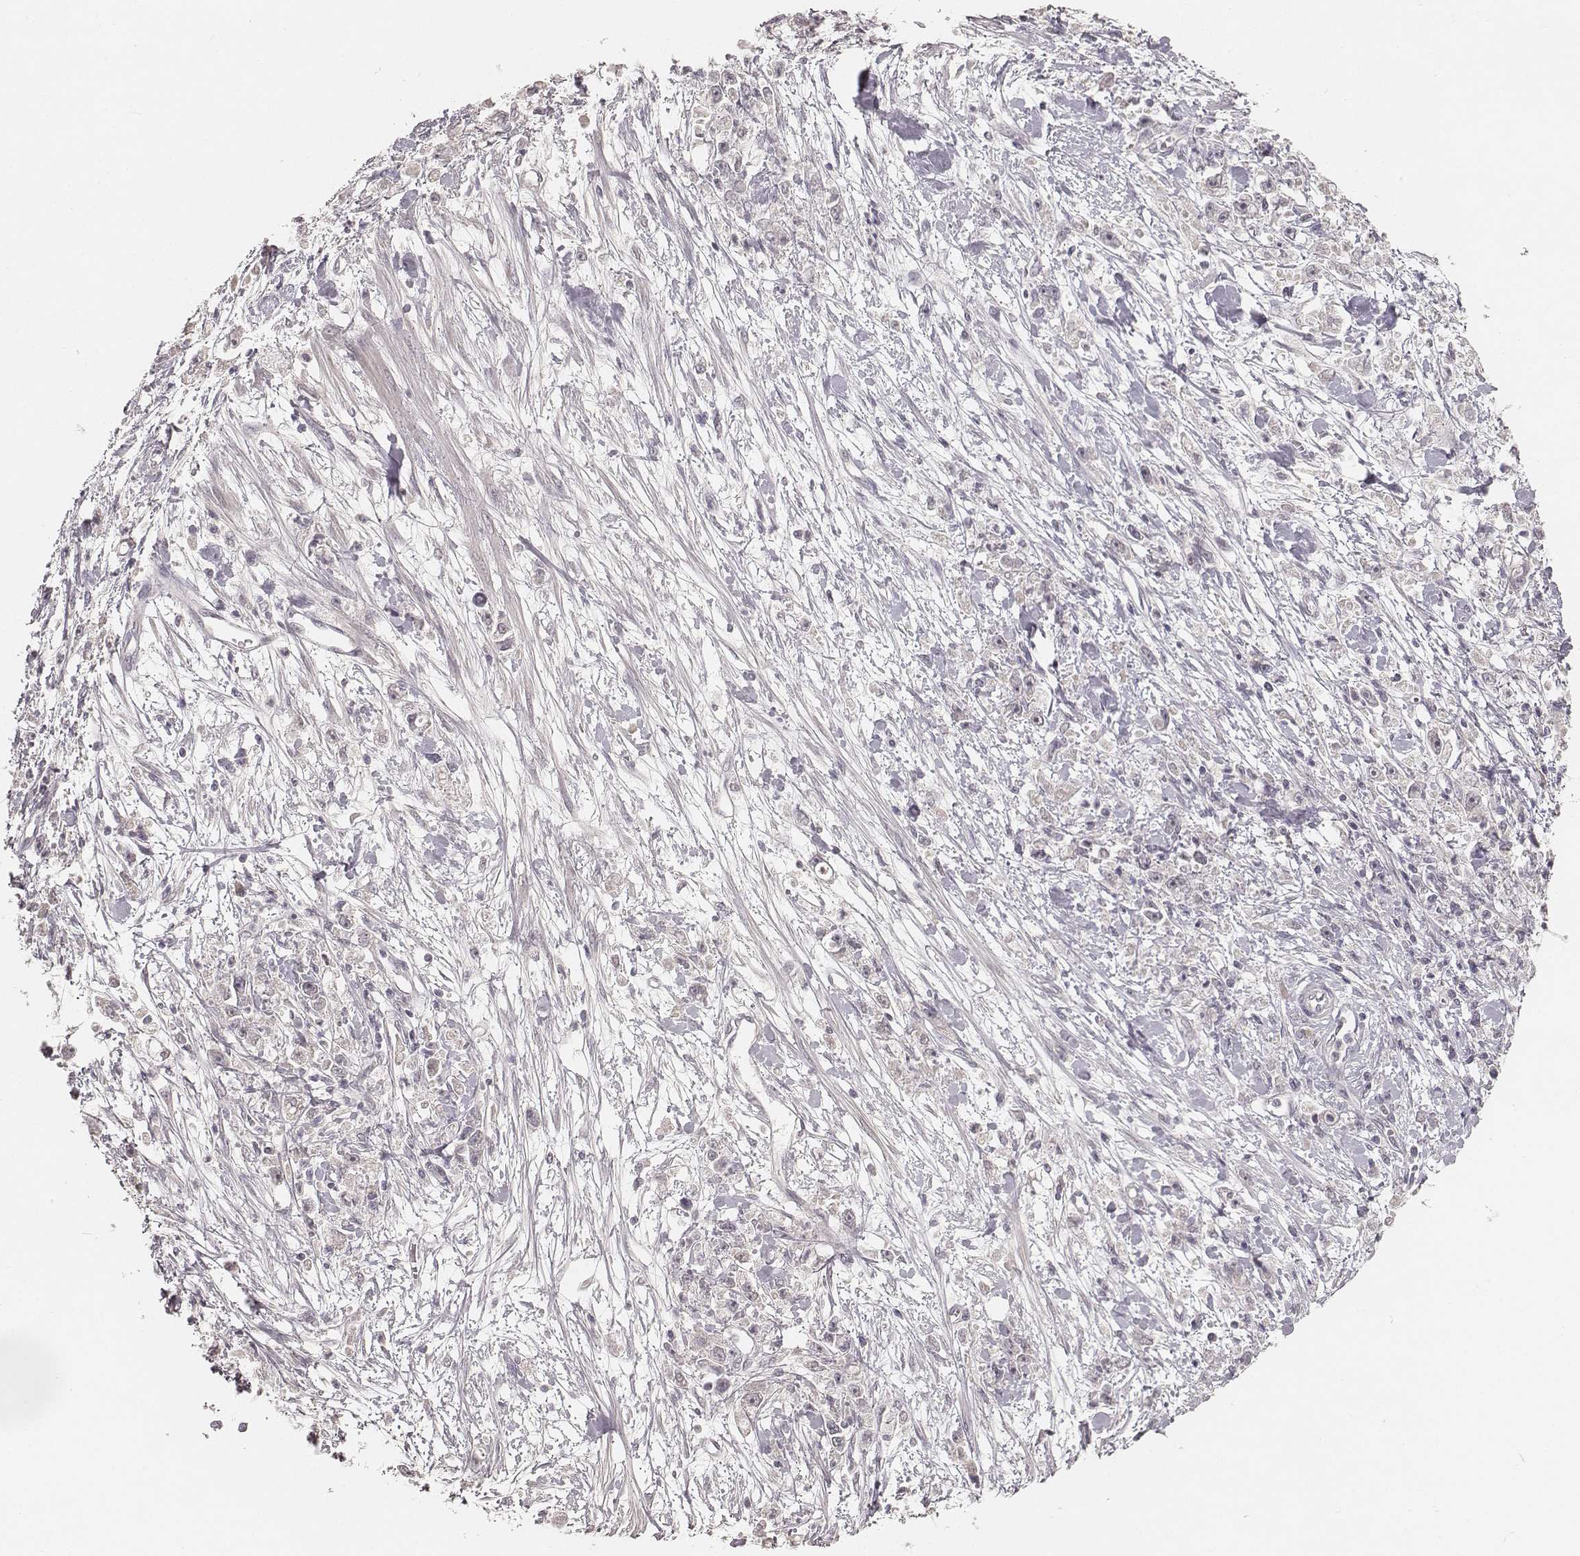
{"staining": {"intensity": "negative", "quantity": "none", "location": "none"}, "tissue": "stomach cancer", "cell_type": "Tumor cells", "image_type": "cancer", "snomed": [{"axis": "morphology", "description": "Adenocarcinoma, NOS"}, {"axis": "topography", "description": "Stomach"}], "caption": "A high-resolution image shows immunohistochemistry staining of stomach cancer (adenocarcinoma), which reveals no significant staining in tumor cells.", "gene": "LY6K", "patient": {"sex": "female", "age": 59}}